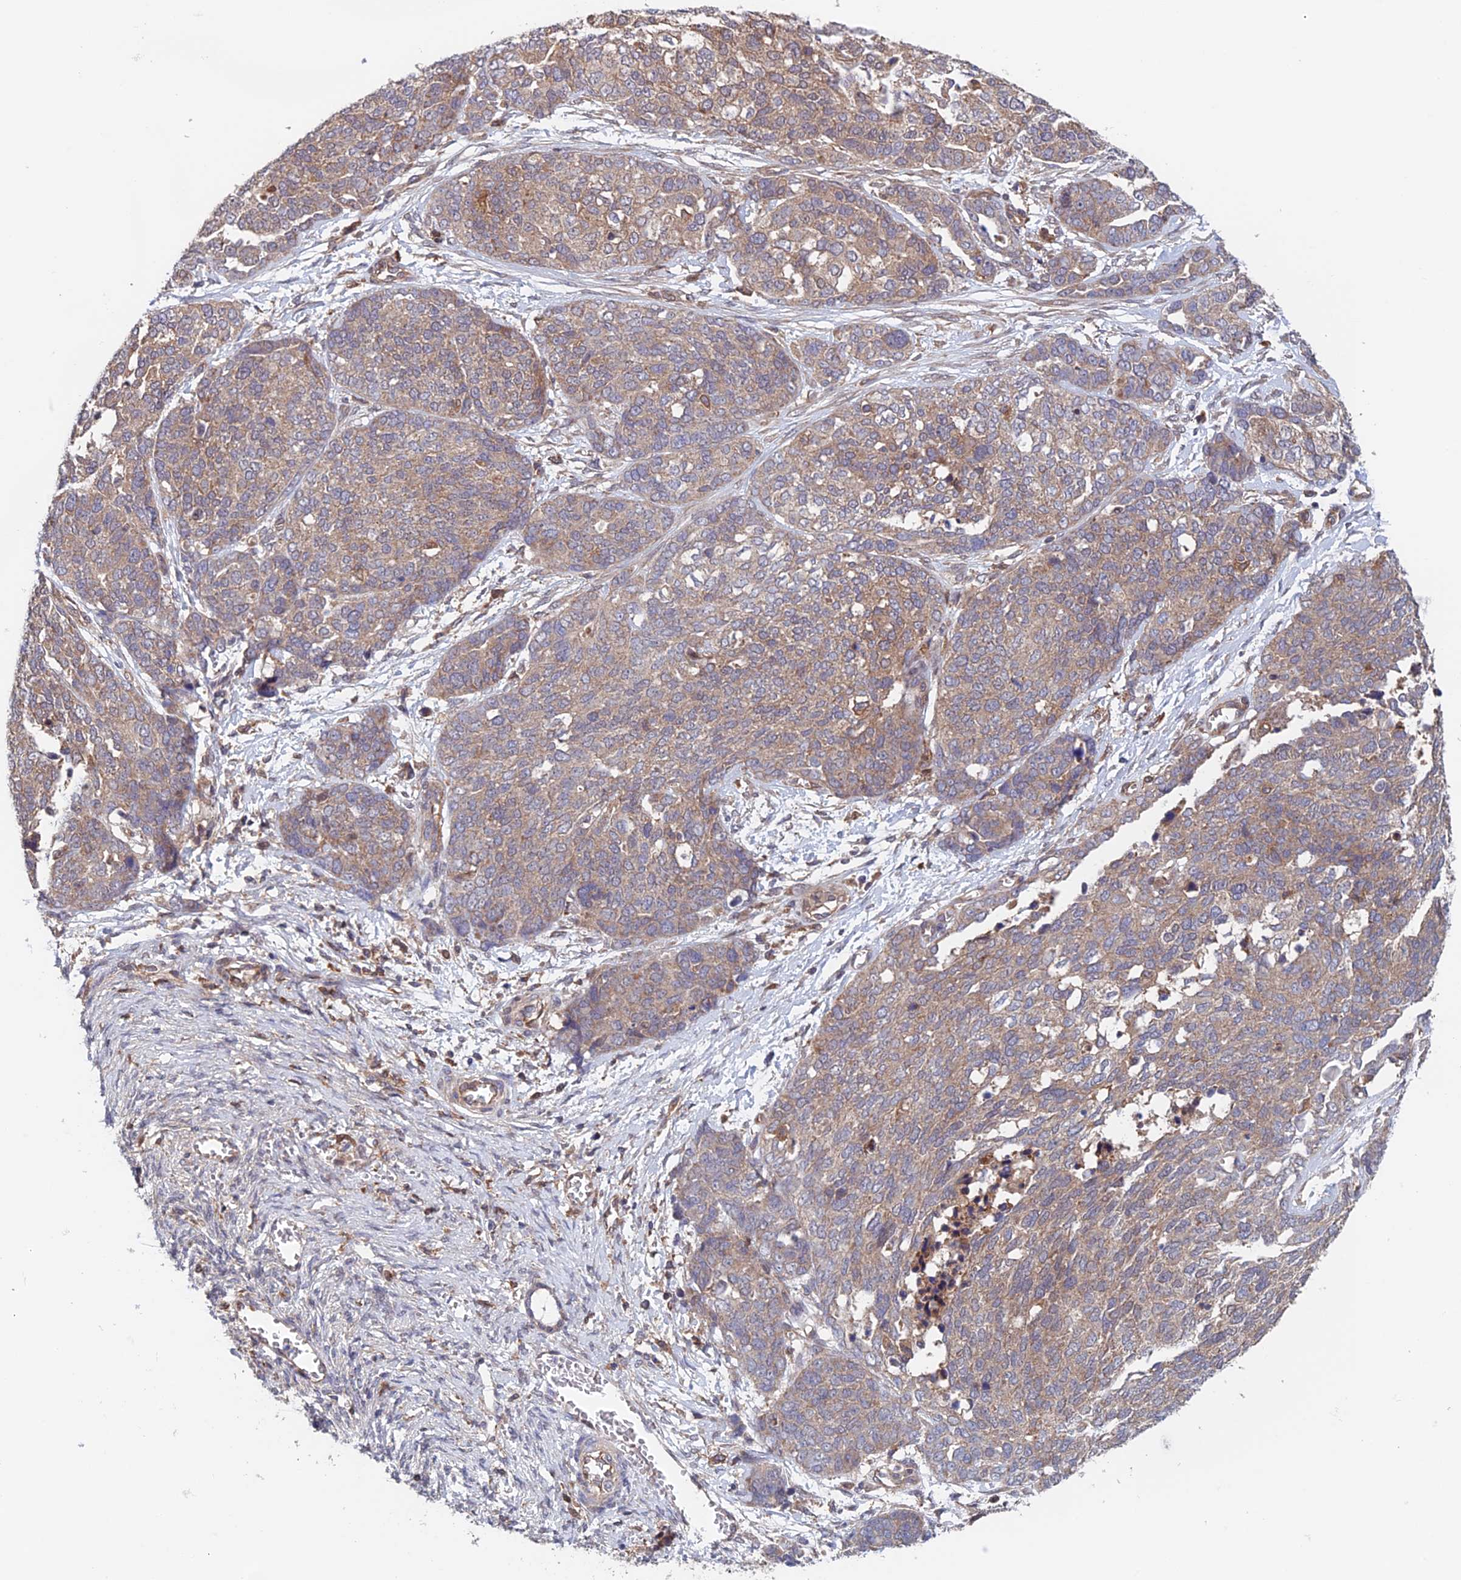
{"staining": {"intensity": "weak", "quantity": ">75%", "location": "cytoplasmic/membranous"}, "tissue": "ovarian cancer", "cell_type": "Tumor cells", "image_type": "cancer", "snomed": [{"axis": "morphology", "description": "Cystadenocarcinoma, serous, NOS"}, {"axis": "topography", "description": "Ovary"}], "caption": "A brown stain highlights weak cytoplasmic/membranous staining of a protein in human serous cystadenocarcinoma (ovarian) tumor cells. (DAB (3,3'-diaminobenzidine) = brown stain, brightfield microscopy at high magnification).", "gene": "NUDT16L1", "patient": {"sex": "female", "age": 44}}